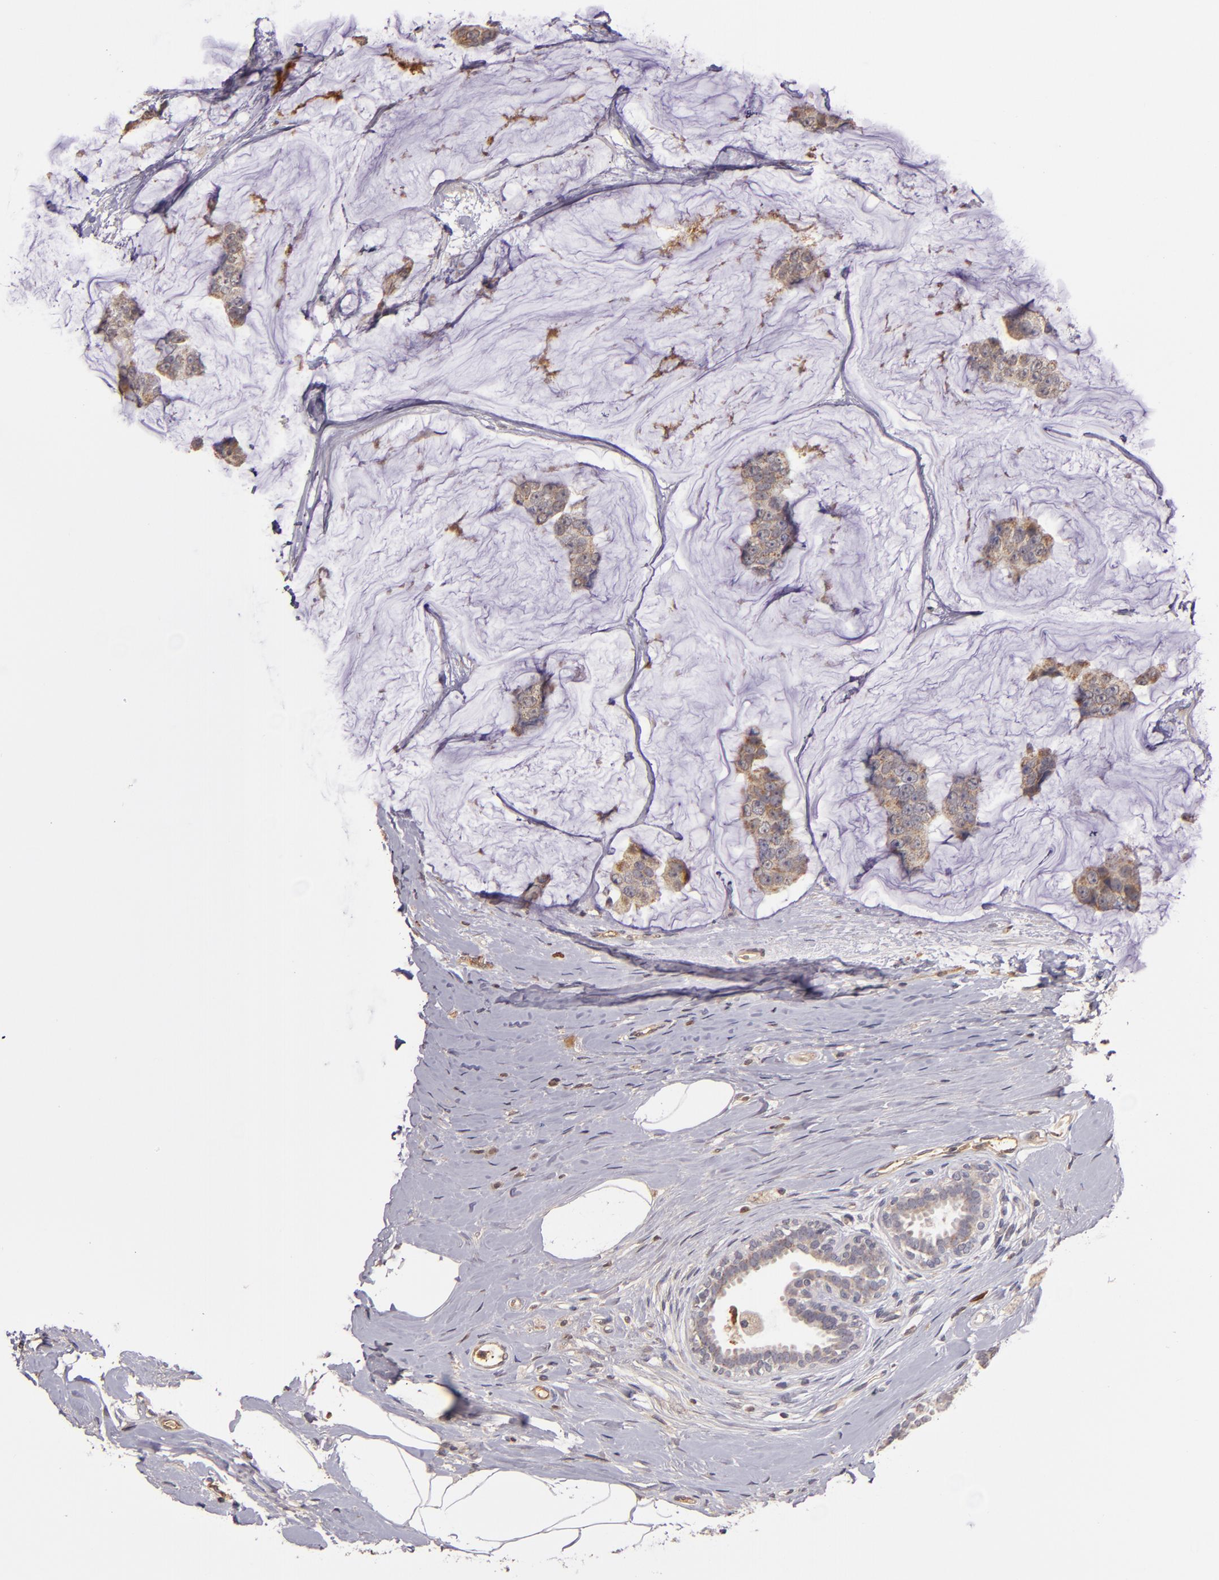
{"staining": {"intensity": "weak", "quantity": ">75%", "location": "cytoplasmic/membranous"}, "tissue": "breast cancer", "cell_type": "Tumor cells", "image_type": "cancer", "snomed": [{"axis": "morphology", "description": "Normal tissue, NOS"}, {"axis": "morphology", "description": "Duct carcinoma"}, {"axis": "topography", "description": "Breast"}], "caption": "Immunohistochemistry (IHC) histopathology image of human breast cancer stained for a protein (brown), which displays low levels of weak cytoplasmic/membranous positivity in about >75% of tumor cells.", "gene": "ABL1", "patient": {"sex": "female", "age": 50}}